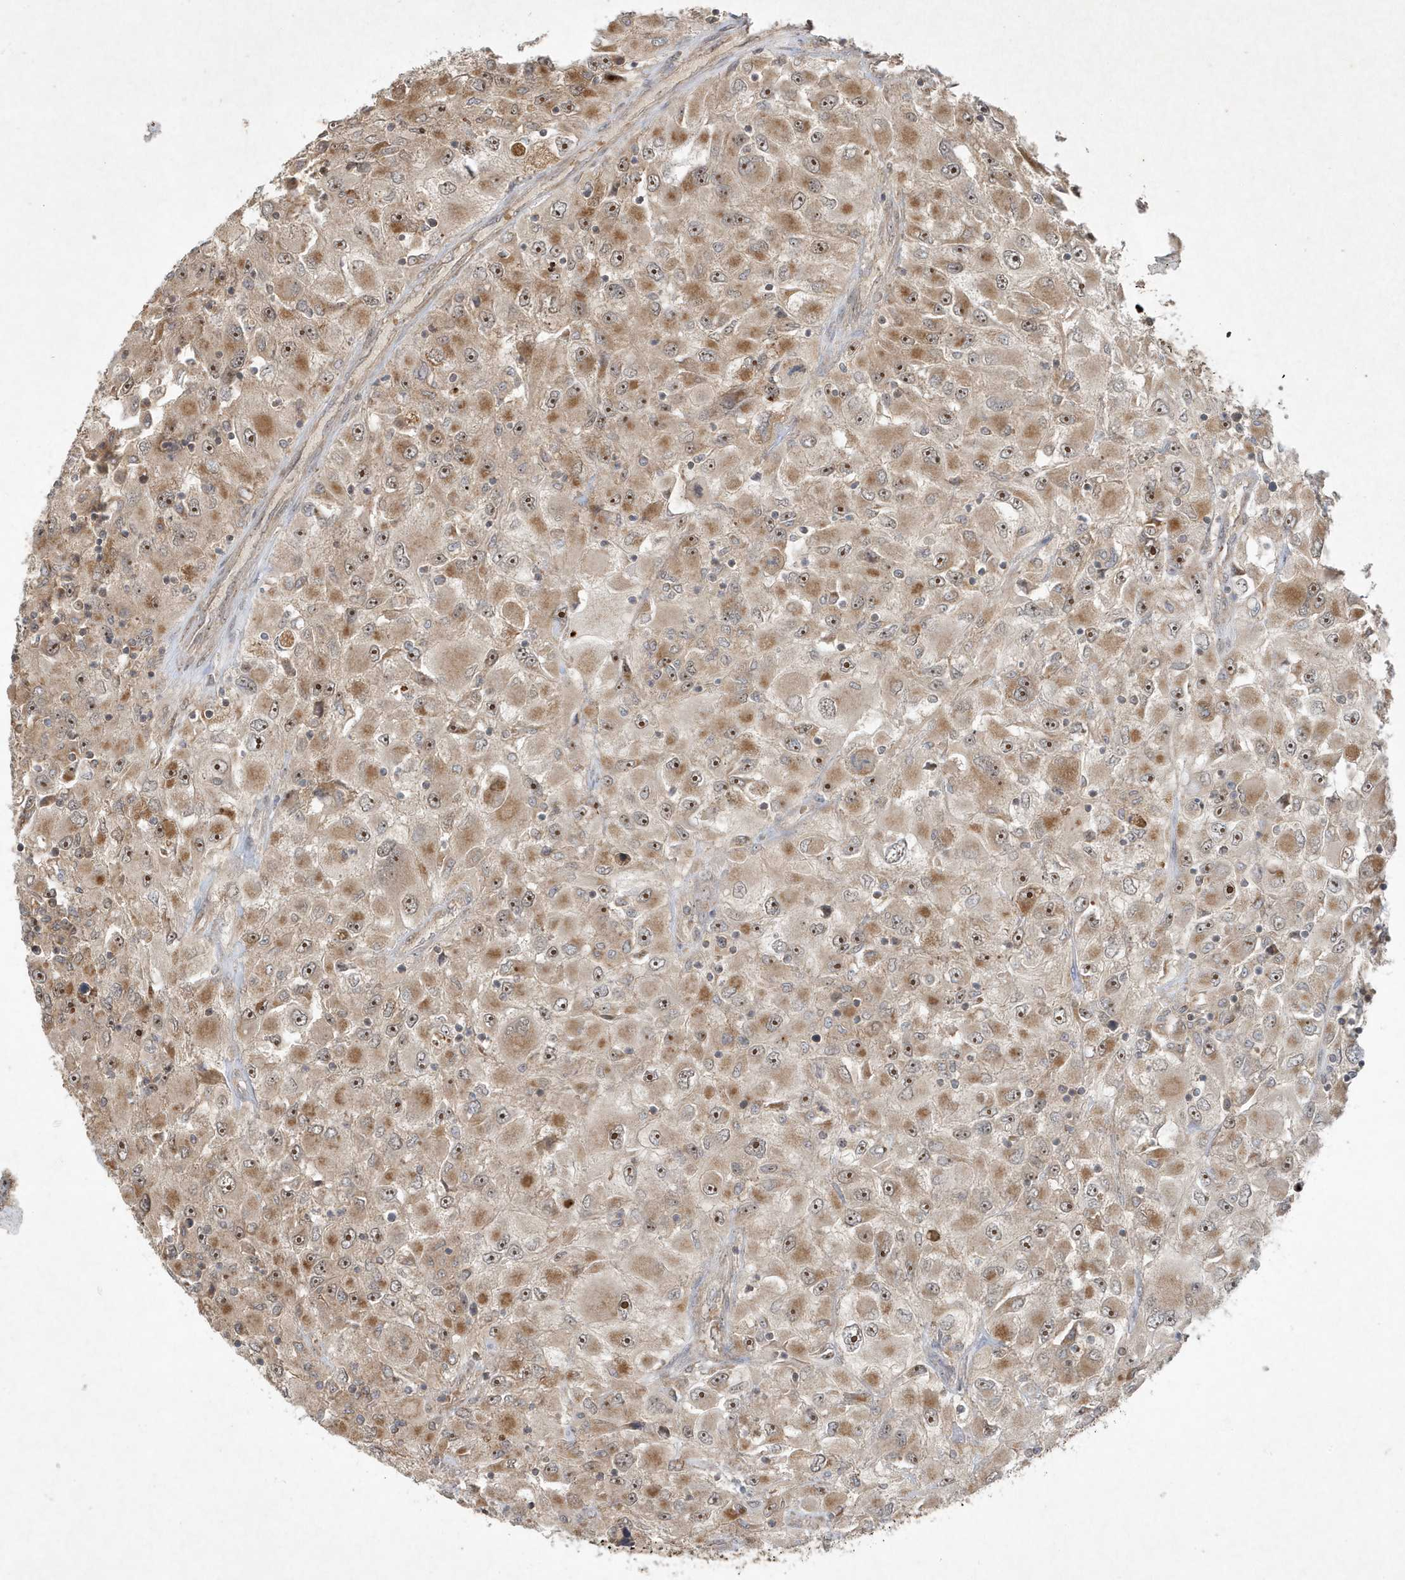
{"staining": {"intensity": "strong", "quantity": ">75%", "location": "cytoplasmic/membranous,nuclear"}, "tissue": "renal cancer", "cell_type": "Tumor cells", "image_type": "cancer", "snomed": [{"axis": "morphology", "description": "Adenocarcinoma, NOS"}, {"axis": "topography", "description": "Kidney"}], "caption": "IHC micrograph of neoplastic tissue: human renal cancer stained using immunohistochemistry displays high levels of strong protein expression localized specifically in the cytoplasmic/membranous and nuclear of tumor cells, appearing as a cytoplasmic/membranous and nuclear brown color.", "gene": "ABCB9", "patient": {"sex": "female", "age": 52}}